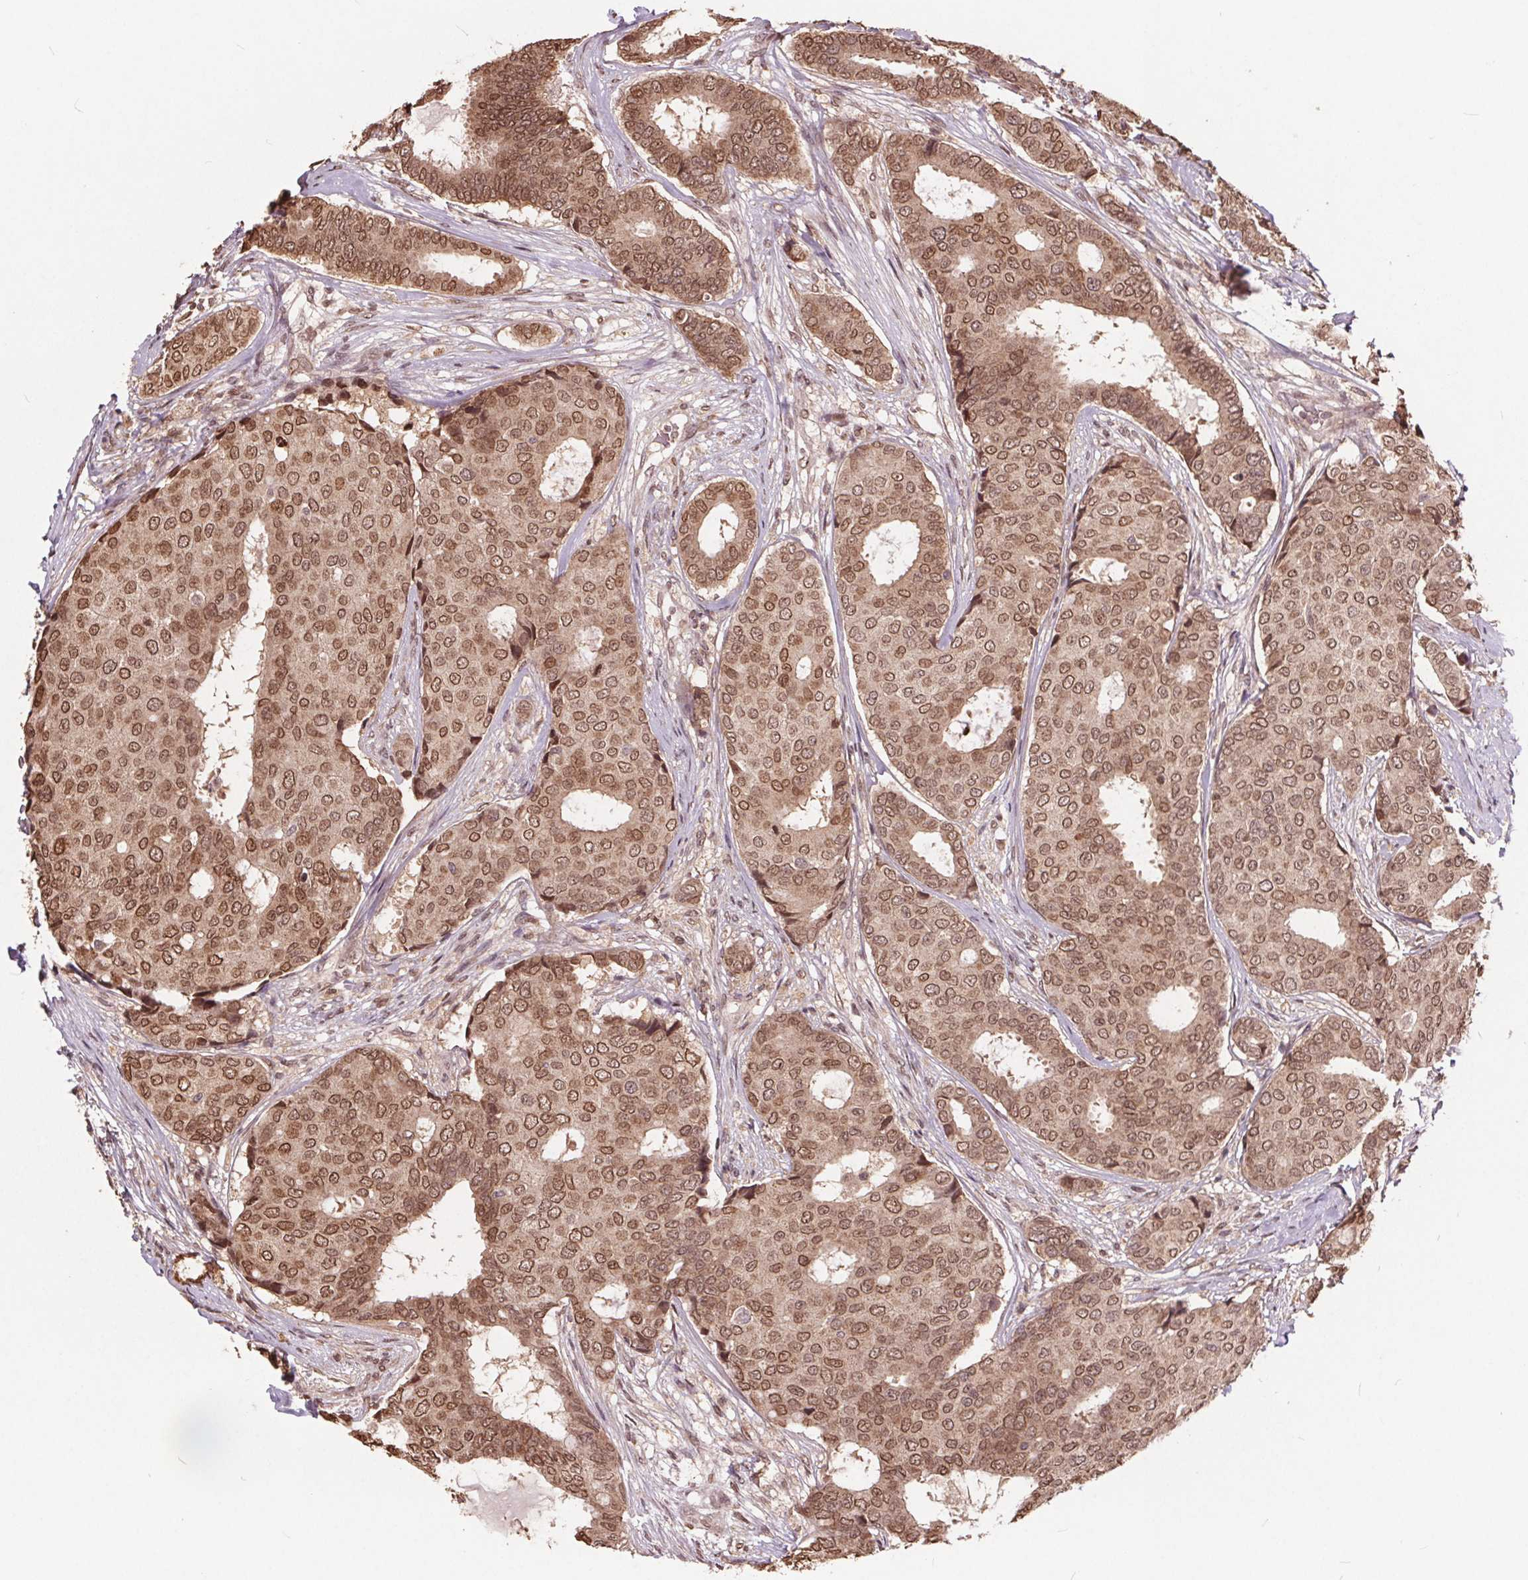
{"staining": {"intensity": "moderate", "quantity": ">75%", "location": "cytoplasmic/membranous,nuclear"}, "tissue": "breast cancer", "cell_type": "Tumor cells", "image_type": "cancer", "snomed": [{"axis": "morphology", "description": "Duct carcinoma"}, {"axis": "topography", "description": "Breast"}], "caption": "A high-resolution micrograph shows IHC staining of breast cancer (infiltrating ductal carcinoma), which demonstrates moderate cytoplasmic/membranous and nuclear positivity in about >75% of tumor cells.", "gene": "HIF1AN", "patient": {"sex": "female", "age": 75}}